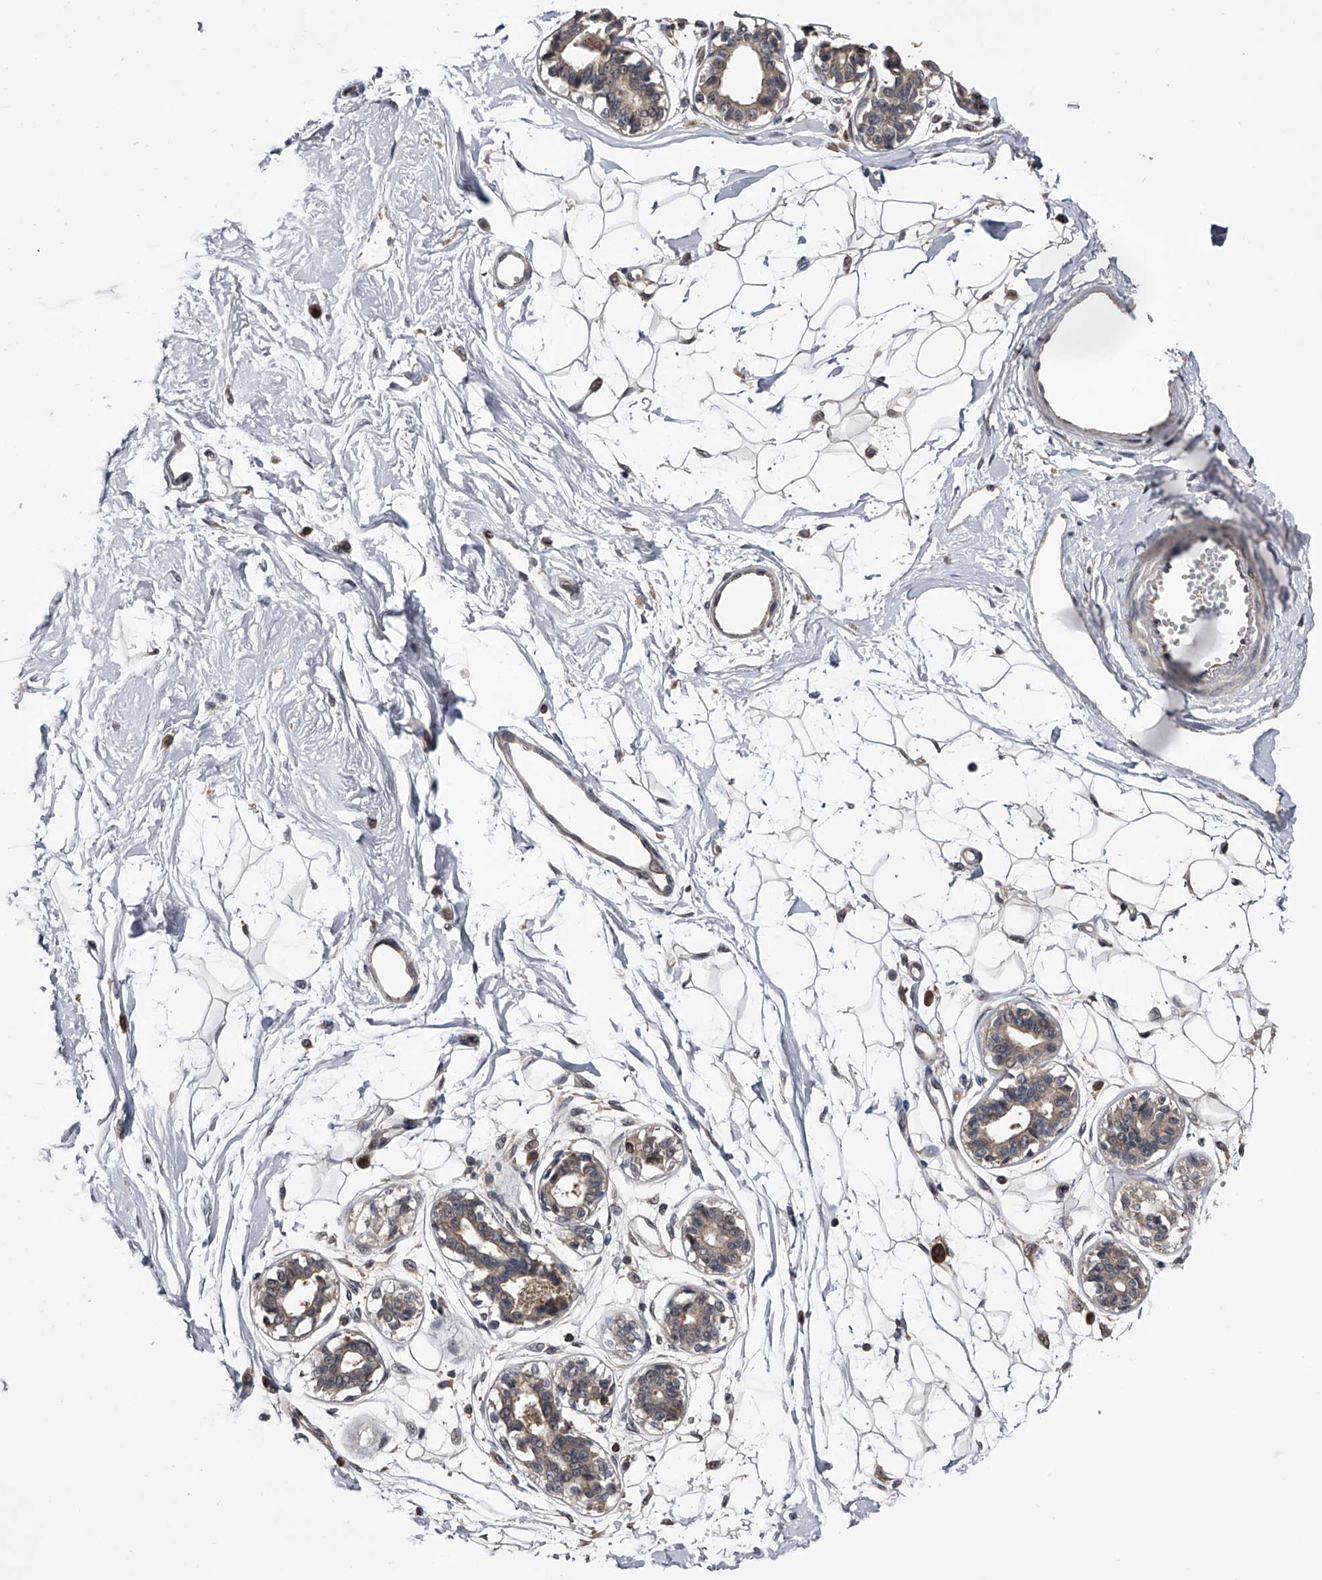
{"staining": {"intensity": "negative", "quantity": "none", "location": "none"}, "tissue": "breast", "cell_type": "Adipocytes", "image_type": "normal", "snomed": [{"axis": "morphology", "description": "Normal tissue, NOS"}, {"axis": "topography", "description": "Breast"}], "caption": "High power microscopy photomicrograph of an immunohistochemistry histopathology image of unremarkable breast, revealing no significant staining in adipocytes. (DAB immunohistochemistry (IHC), high magnification).", "gene": "PAN3", "patient": {"sex": "female", "age": 45}}